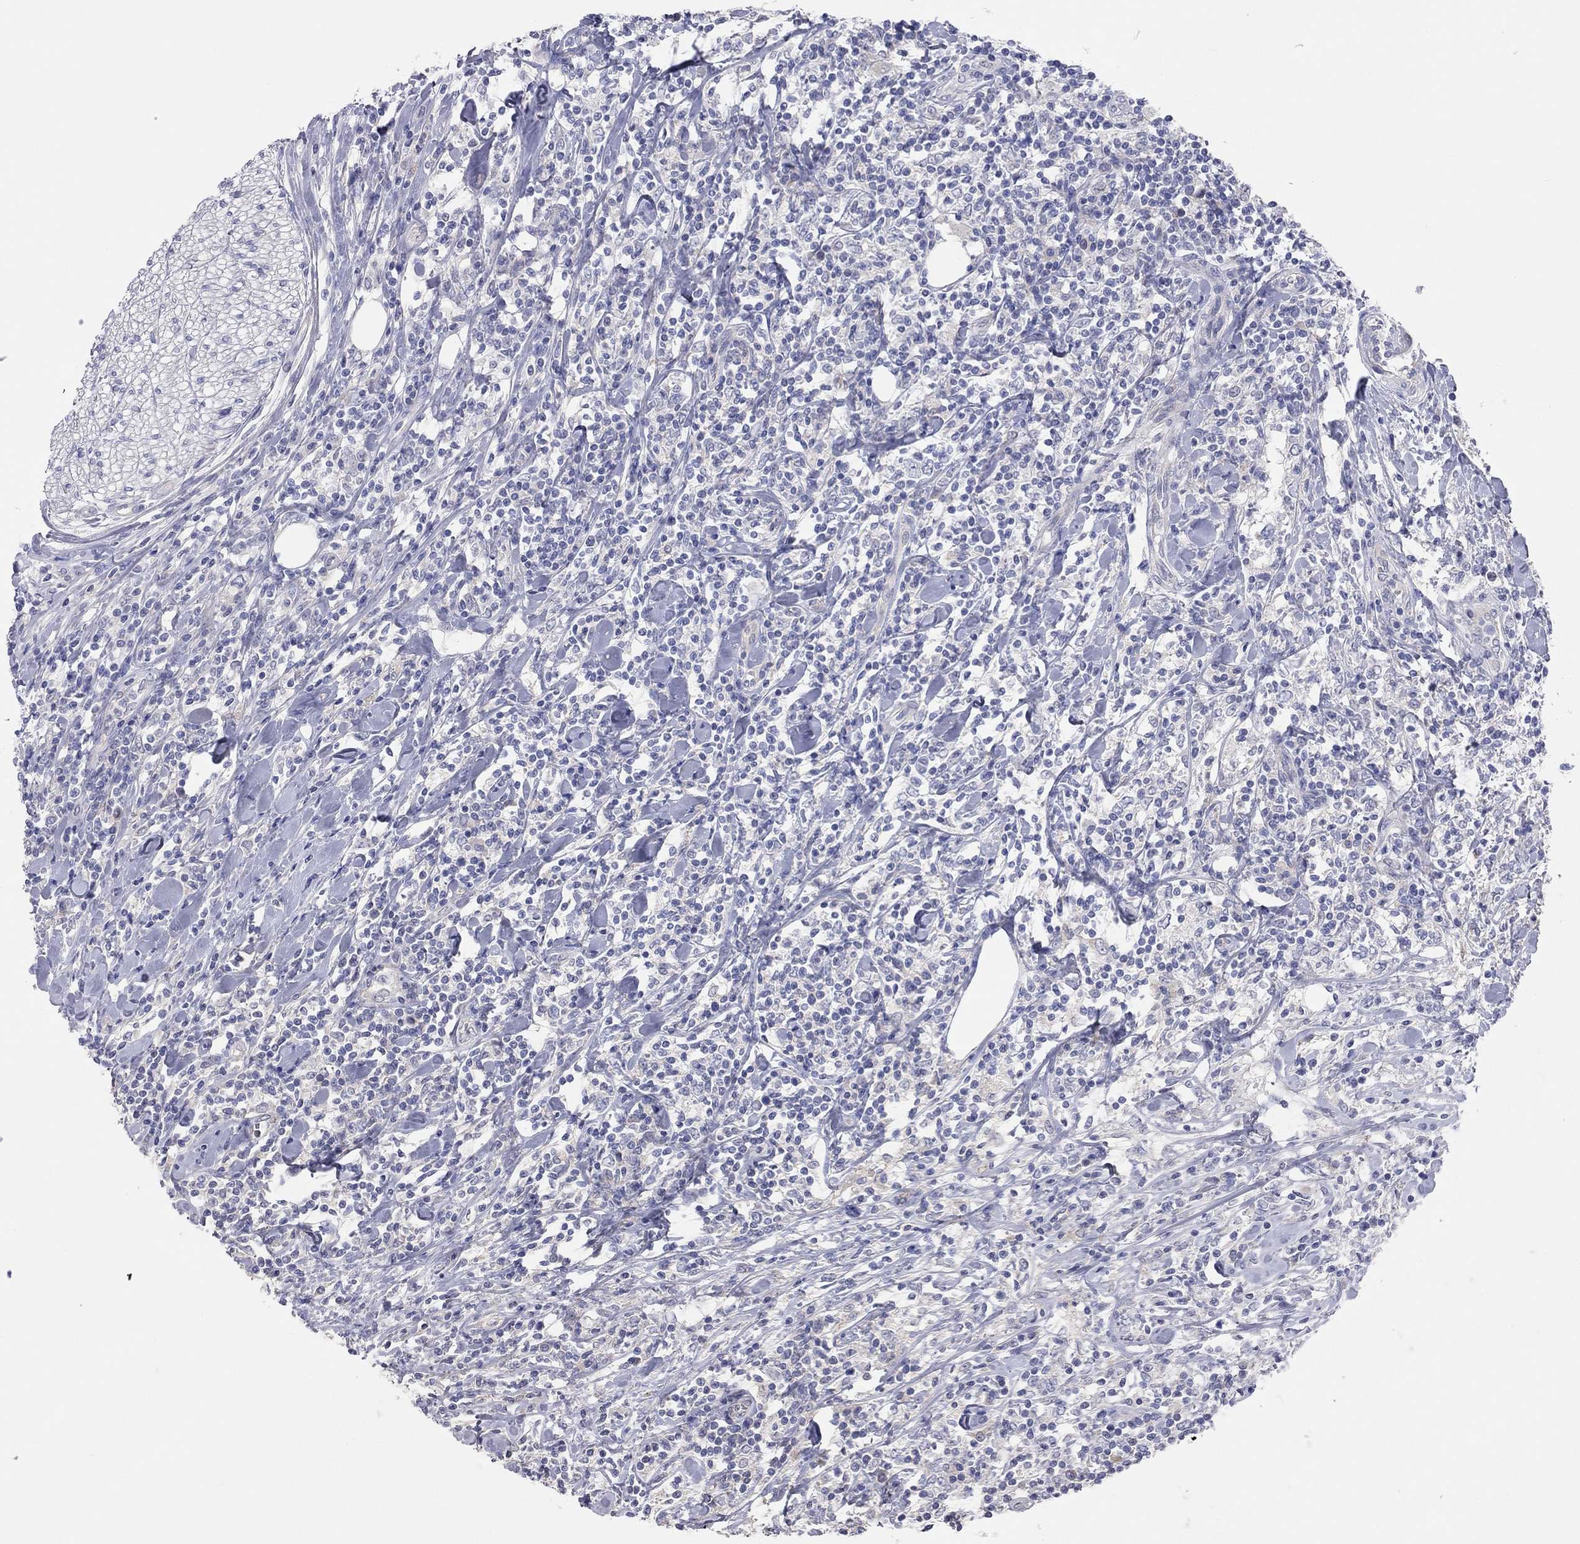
{"staining": {"intensity": "negative", "quantity": "none", "location": "none"}, "tissue": "lymphoma", "cell_type": "Tumor cells", "image_type": "cancer", "snomed": [{"axis": "morphology", "description": "Malignant lymphoma, non-Hodgkin's type, High grade"}, {"axis": "topography", "description": "Lymph node"}], "caption": "An image of high-grade malignant lymphoma, non-Hodgkin's type stained for a protein exhibits no brown staining in tumor cells.", "gene": "KCNB1", "patient": {"sex": "female", "age": 84}}